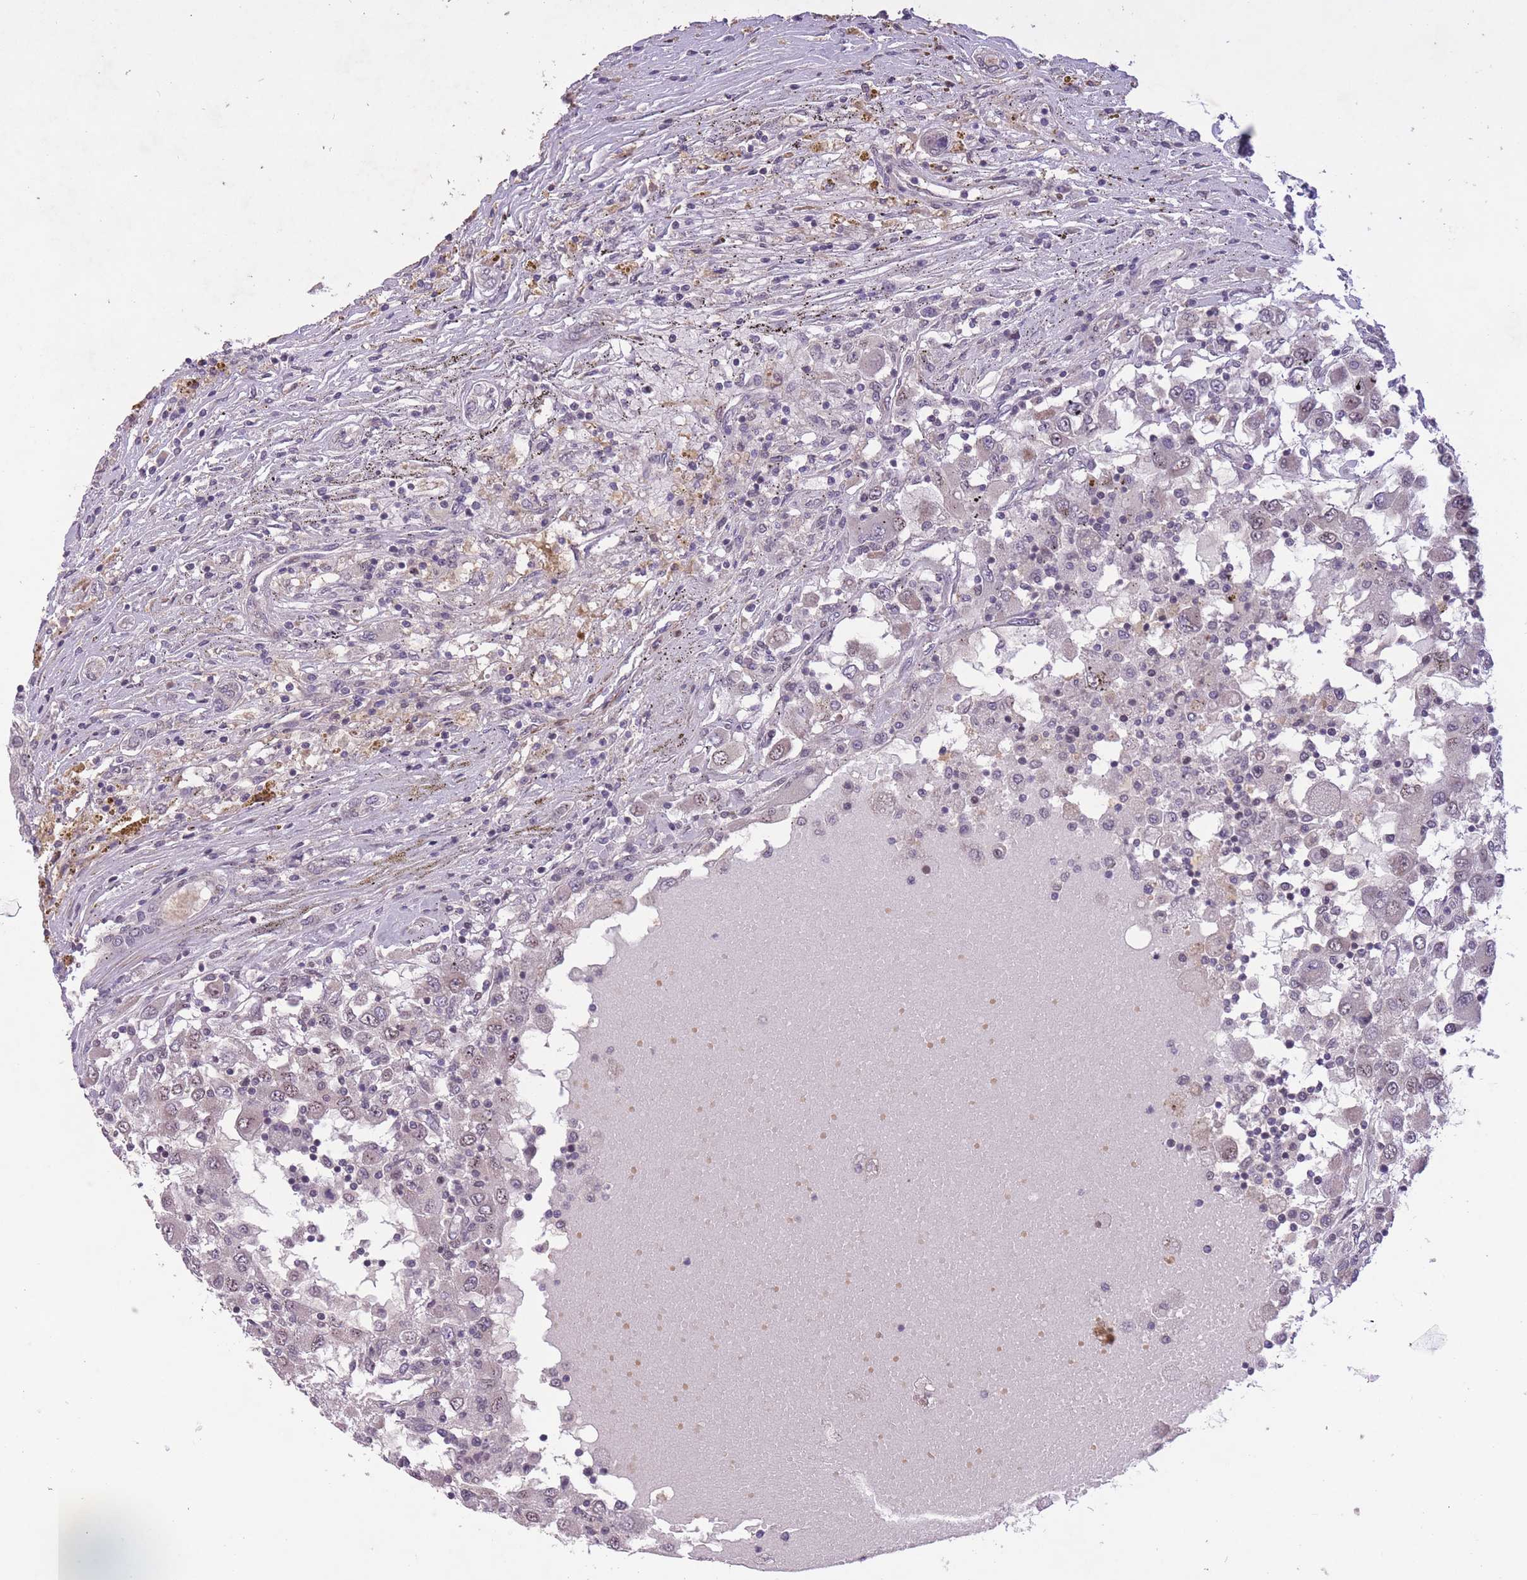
{"staining": {"intensity": "weak", "quantity": "<25%", "location": "nuclear"}, "tissue": "renal cancer", "cell_type": "Tumor cells", "image_type": "cancer", "snomed": [{"axis": "morphology", "description": "Adenocarcinoma, NOS"}, {"axis": "topography", "description": "Kidney"}], "caption": "Immunohistochemical staining of renal cancer (adenocarcinoma) exhibits no significant positivity in tumor cells.", "gene": "CBX6", "patient": {"sex": "female", "age": 67}}